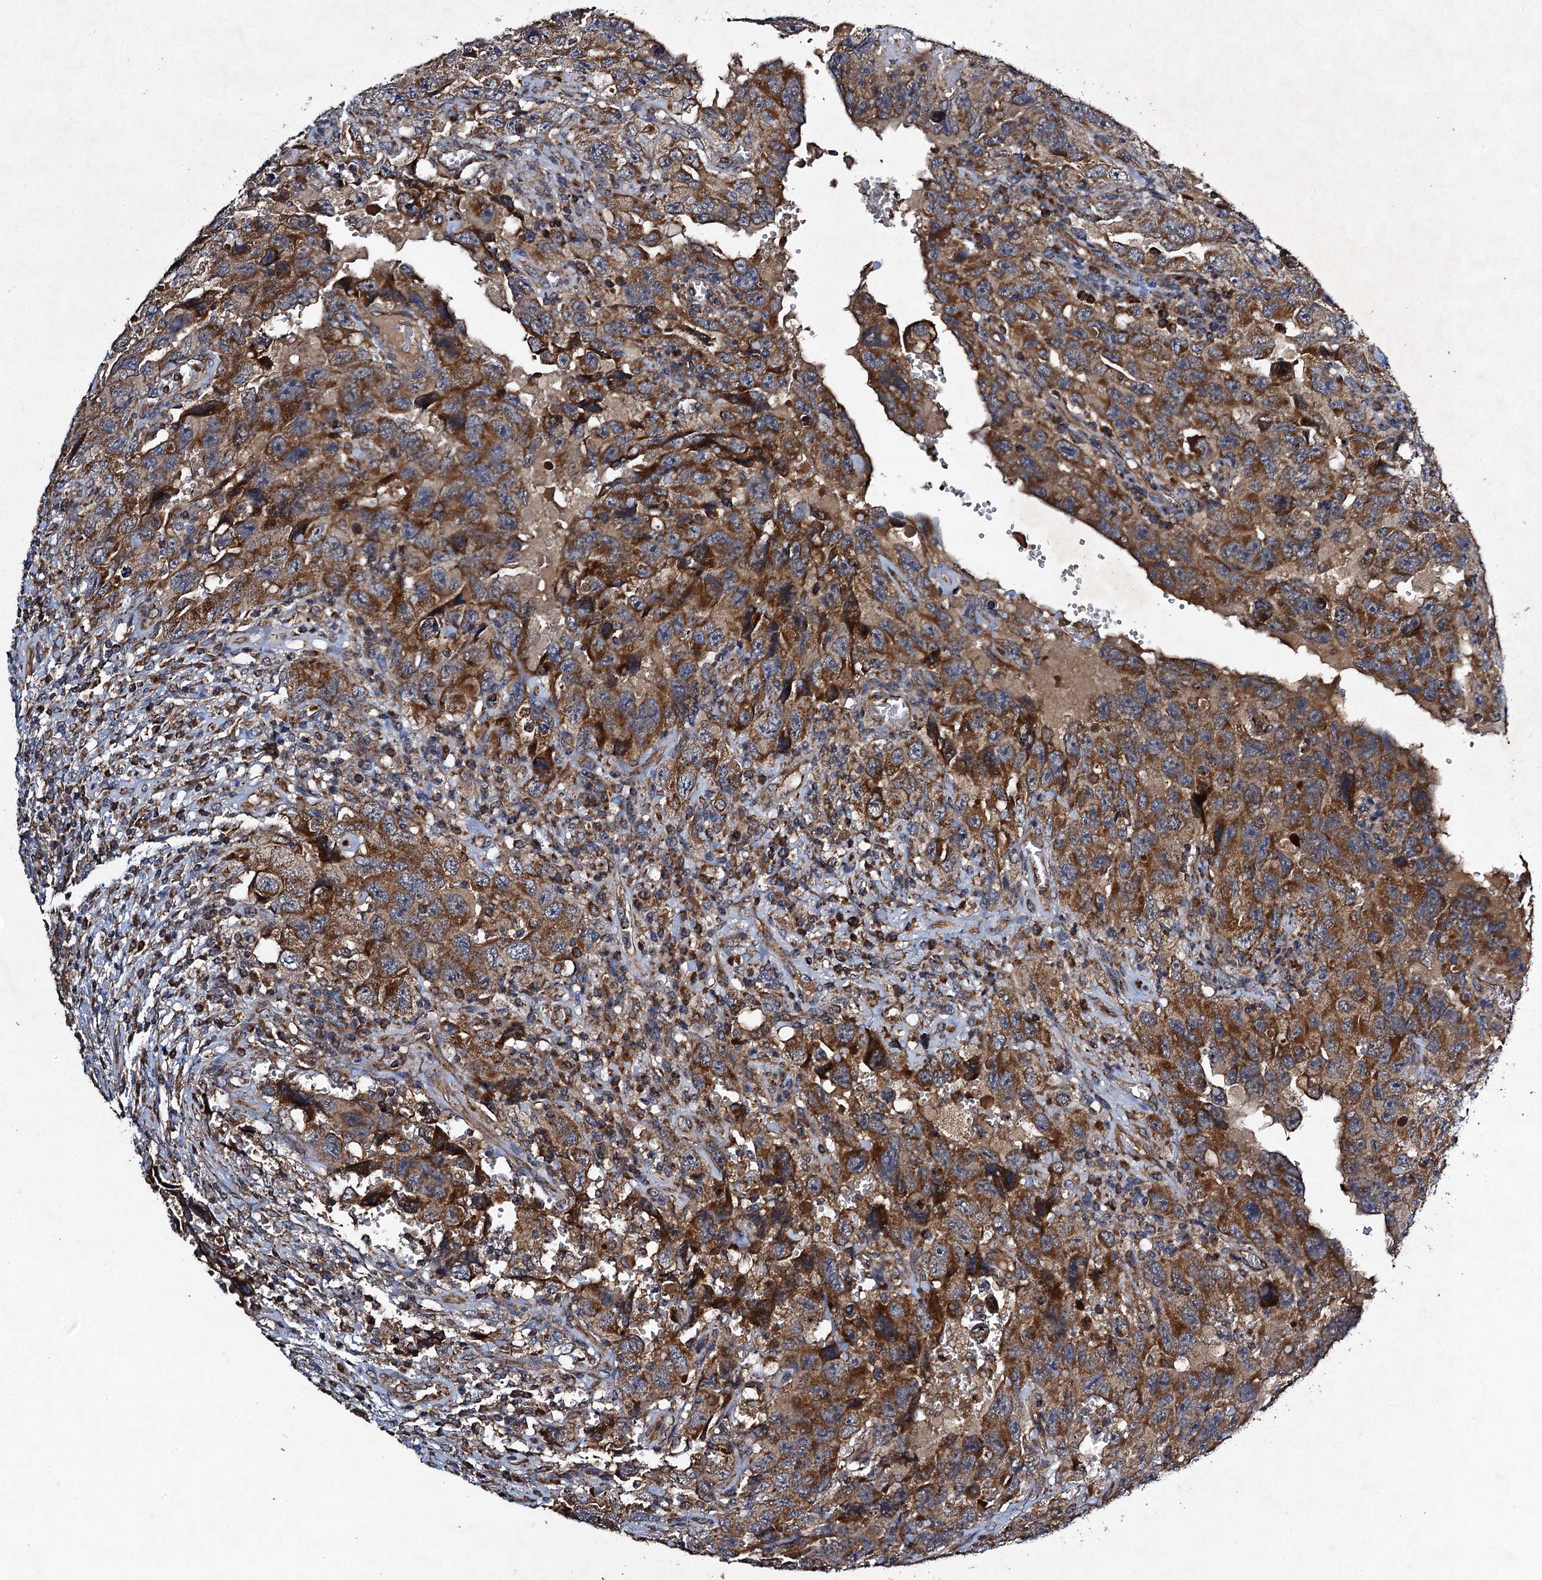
{"staining": {"intensity": "moderate", "quantity": ">75%", "location": "cytoplasmic/membranous"}, "tissue": "testis cancer", "cell_type": "Tumor cells", "image_type": "cancer", "snomed": [{"axis": "morphology", "description": "Carcinoma, Embryonal, NOS"}, {"axis": "topography", "description": "Testis"}], "caption": "Testis cancer stained with IHC displays moderate cytoplasmic/membranous positivity in approximately >75% of tumor cells. (brown staining indicates protein expression, while blue staining denotes nuclei).", "gene": "NDUFA13", "patient": {"sex": "male", "age": 26}}